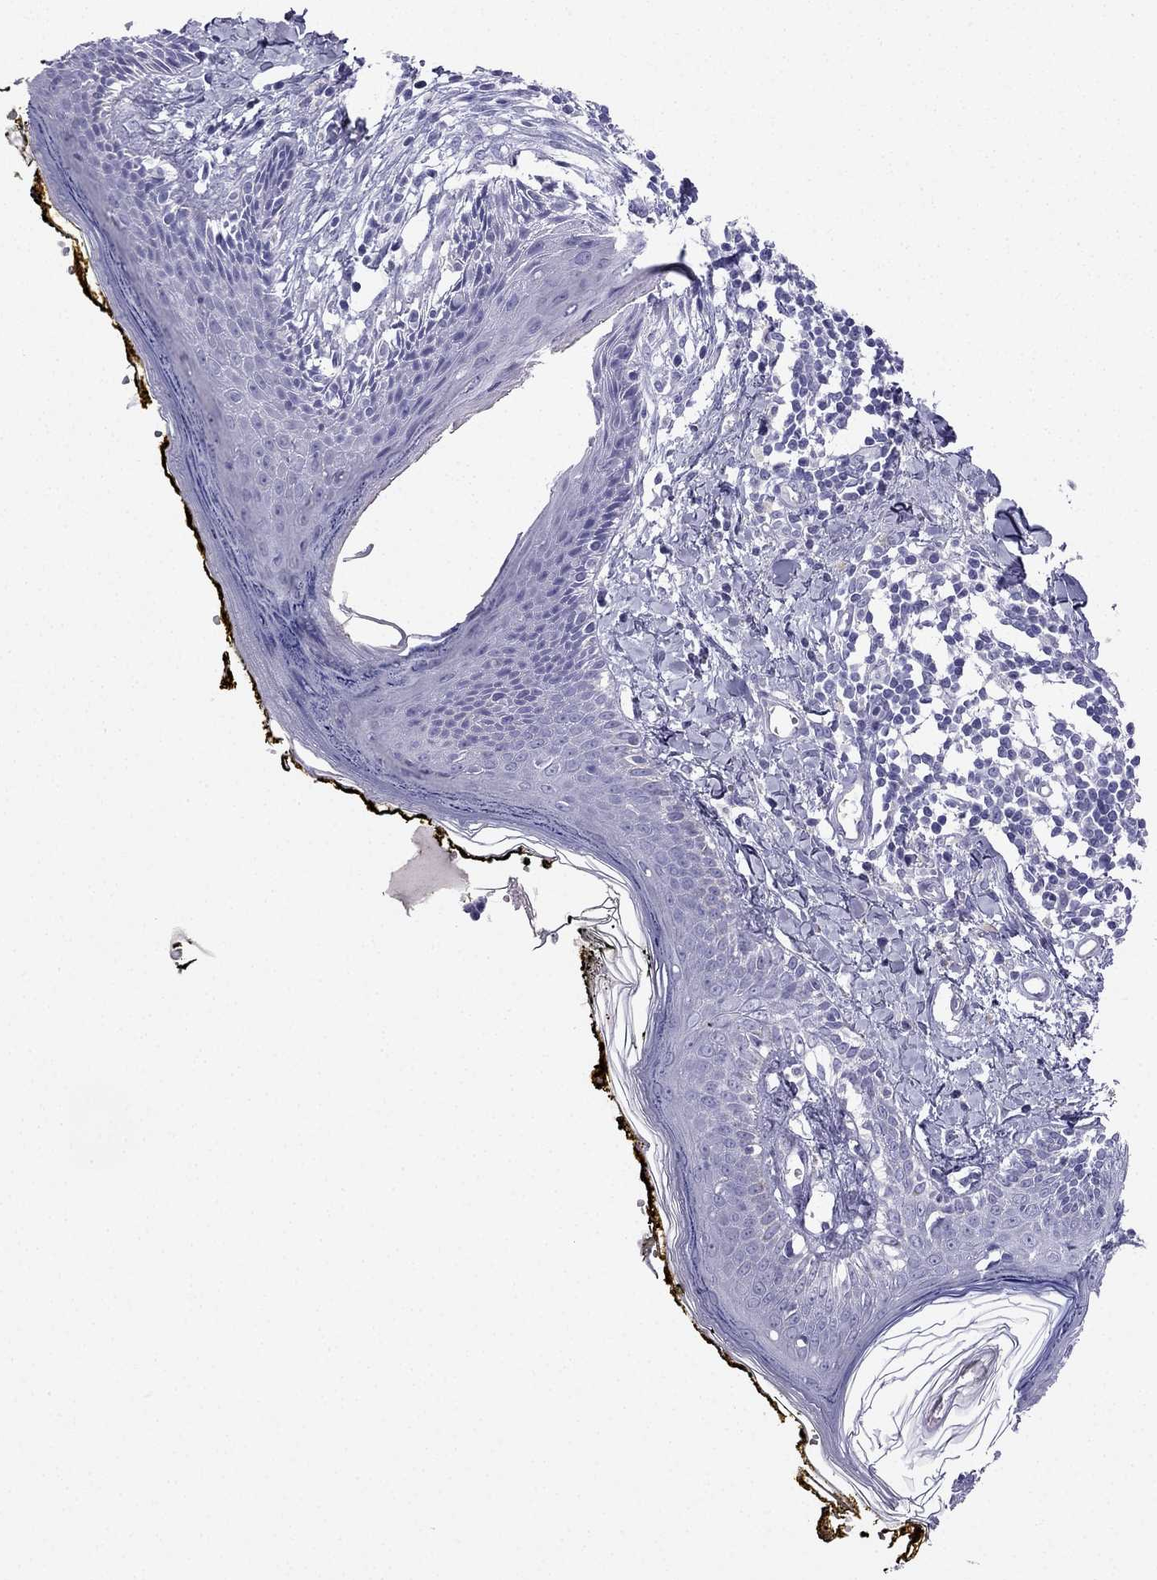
{"staining": {"intensity": "negative", "quantity": "none", "location": "none"}, "tissue": "skin", "cell_type": "Fibroblasts", "image_type": "normal", "snomed": [{"axis": "morphology", "description": "Normal tissue, NOS"}, {"axis": "topography", "description": "Skin"}], "caption": "Photomicrograph shows no protein staining in fibroblasts of benign skin. Brightfield microscopy of immunohistochemistry (IHC) stained with DAB (brown) and hematoxylin (blue), captured at high magnification.", "gene": "NPTX1", "patient": {"sex": "male", "age": 76}}